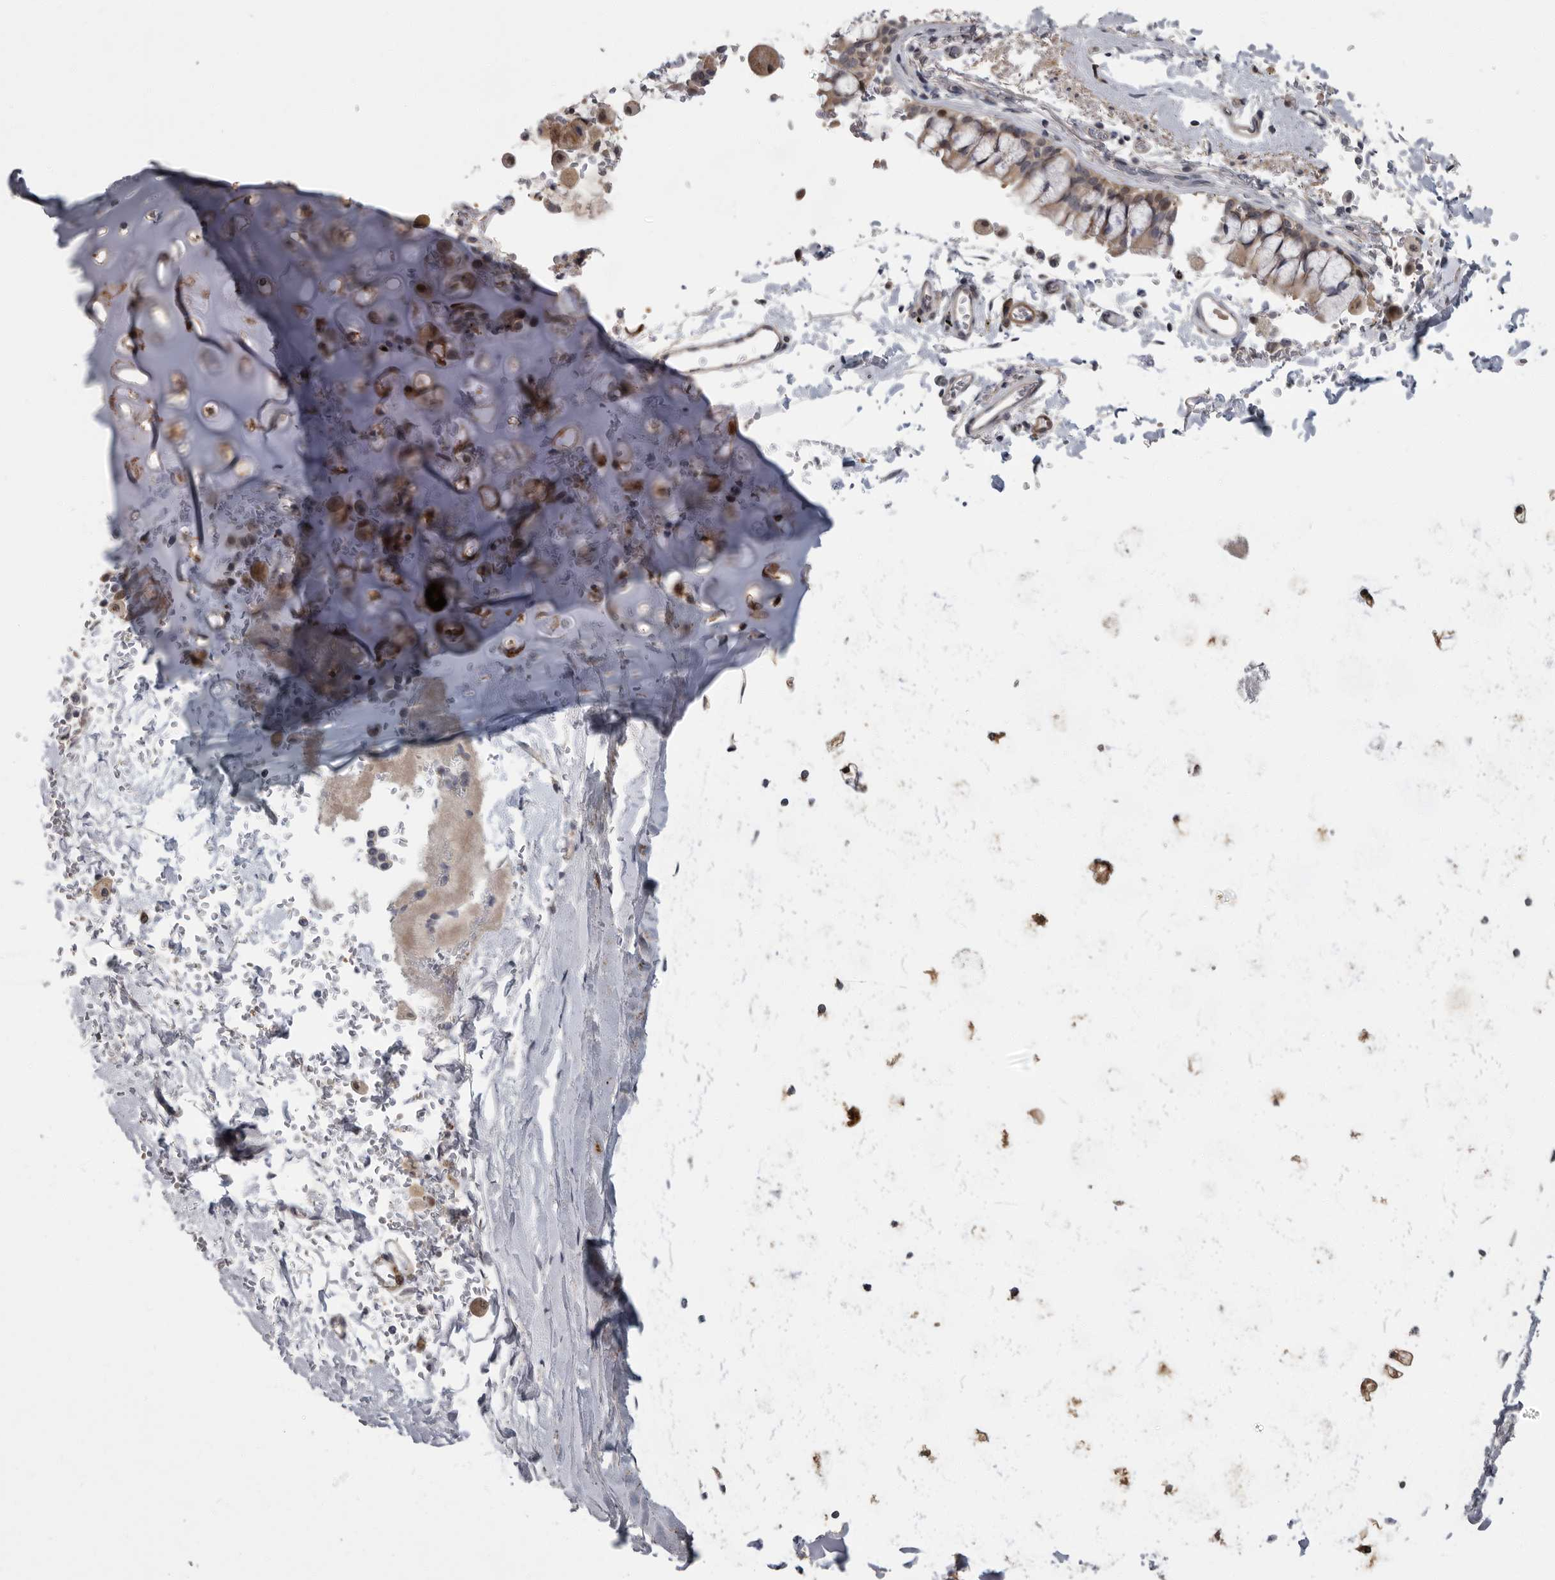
{"staining": {"intensity": "weak", "quantity": "25%-75%", "location": "cytoplasmic/membranous"}, "tissue": "bronchus", "cell_type": "Respiratory epithelial cells", "image_type": "normal", "snomed": [{"axis": "morphology", "description": "Normal tissue, NOS"}, {"axis": "morphology", "description": "Inflammation, NOS"}, {"axis": "topography", "description": "Cartilage tissue"}, {"axis": "topography", "description": "Bronchus"}, {"axis": "topography", "description": "Lung"}], "caption": "High-power microscopy captured an immunohistochemistry micrograph of benign bronchus, revealing weak cytoplasmic/membranous staining in about 25%-75% of respiratory epithelial cells.", "gene": "PDE7A", "patient": {"sex": "female", "age": 64}}